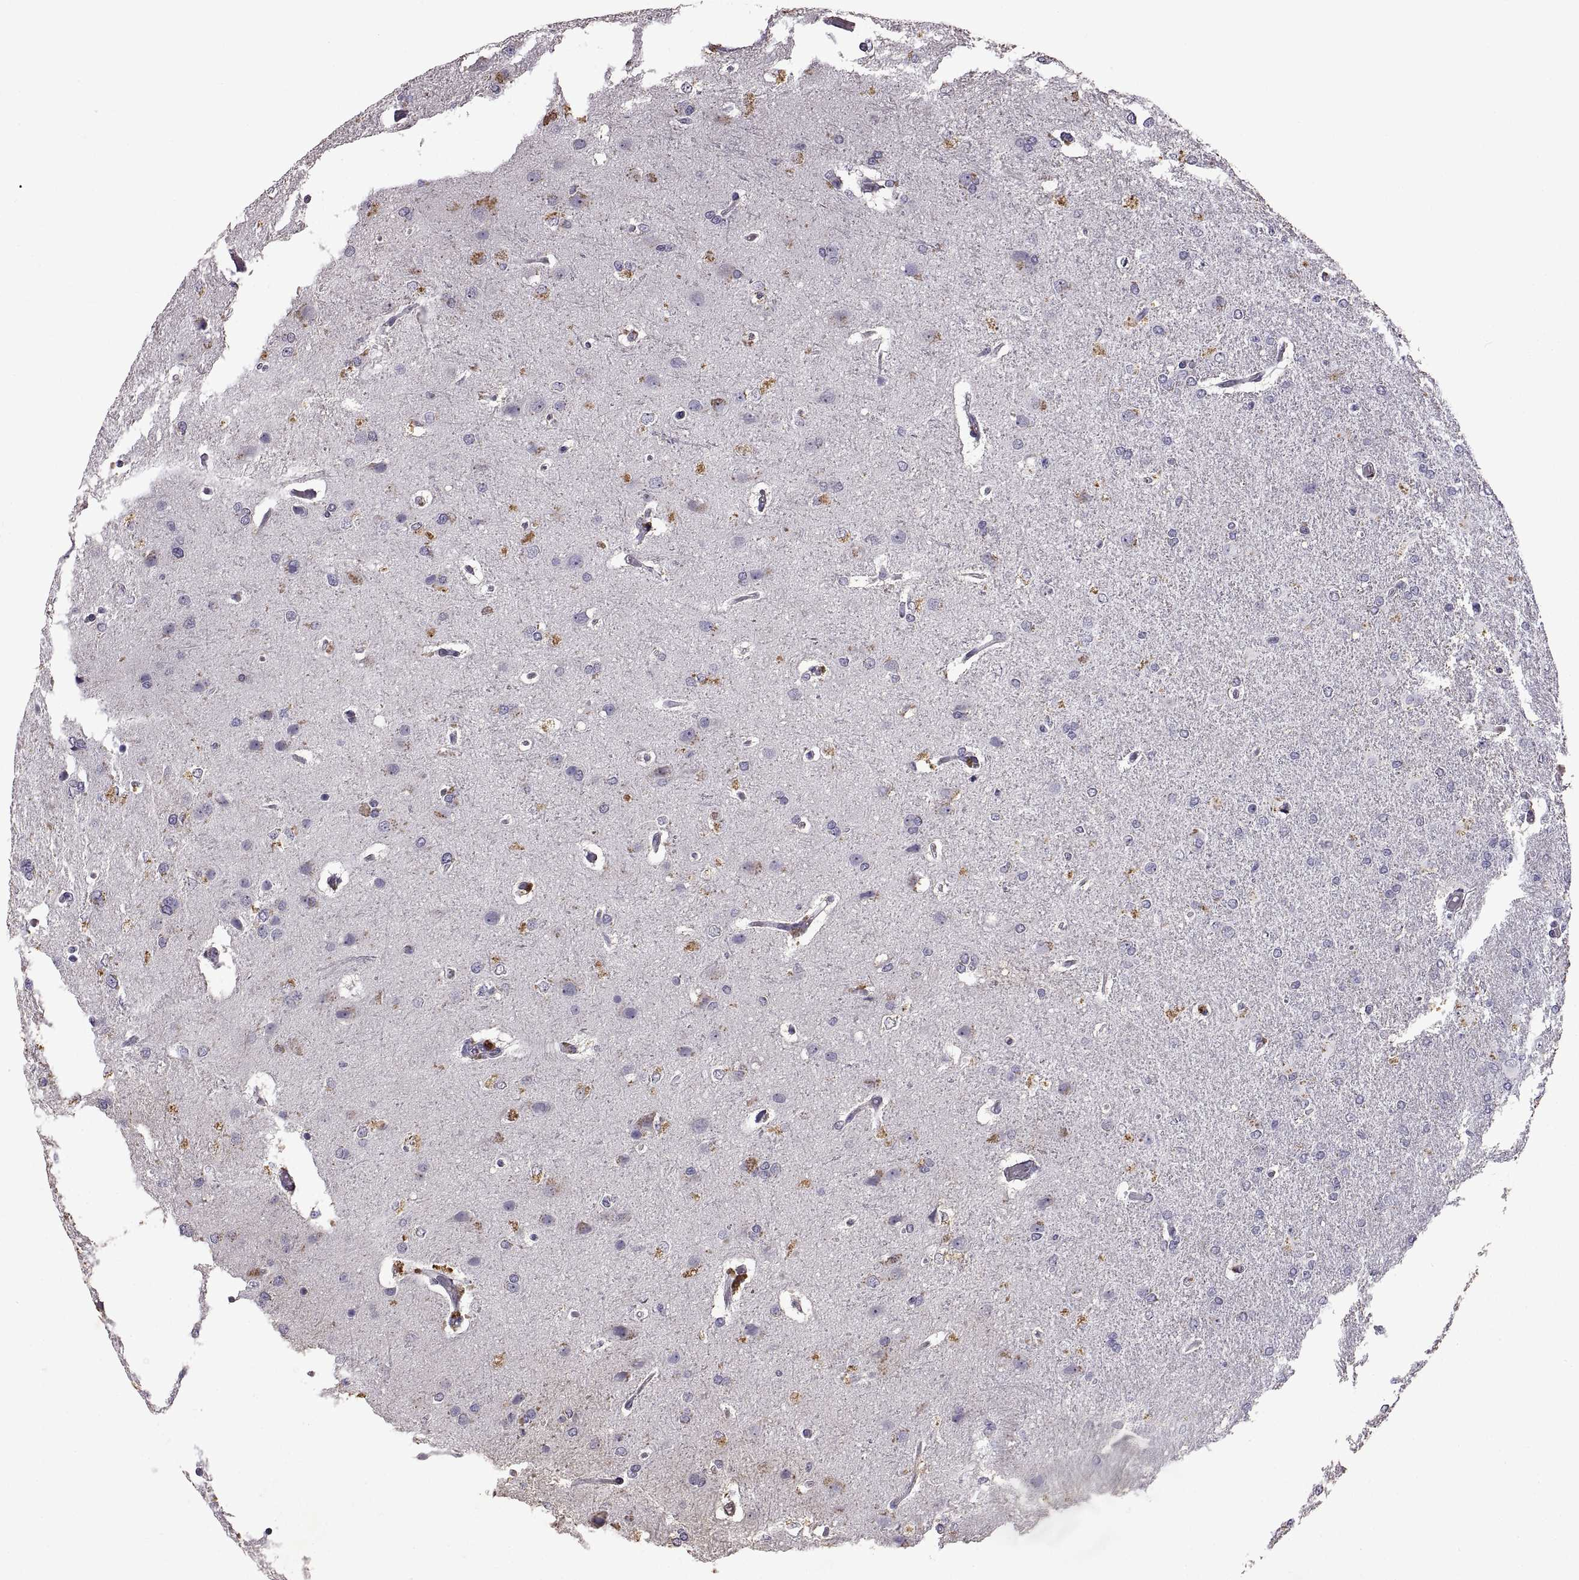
{"staining": {"intensity": "negative", "quantity": "none", "location": "none"}, "tissue": "glioma", "cell_type": "Tumor cells", "image_type": "cancer", "snomed": [{"axis": "morphology", "description": "Glioma, malignant, High grade"}, {"axis": "topography", "description": "Brain"}], "caption": "Immunohistochemistry of malignant high-grade glioma displays no positivity in tumor cells.", "gene": "DEFB136", "patient": {"sex": "male", "age": 68}}